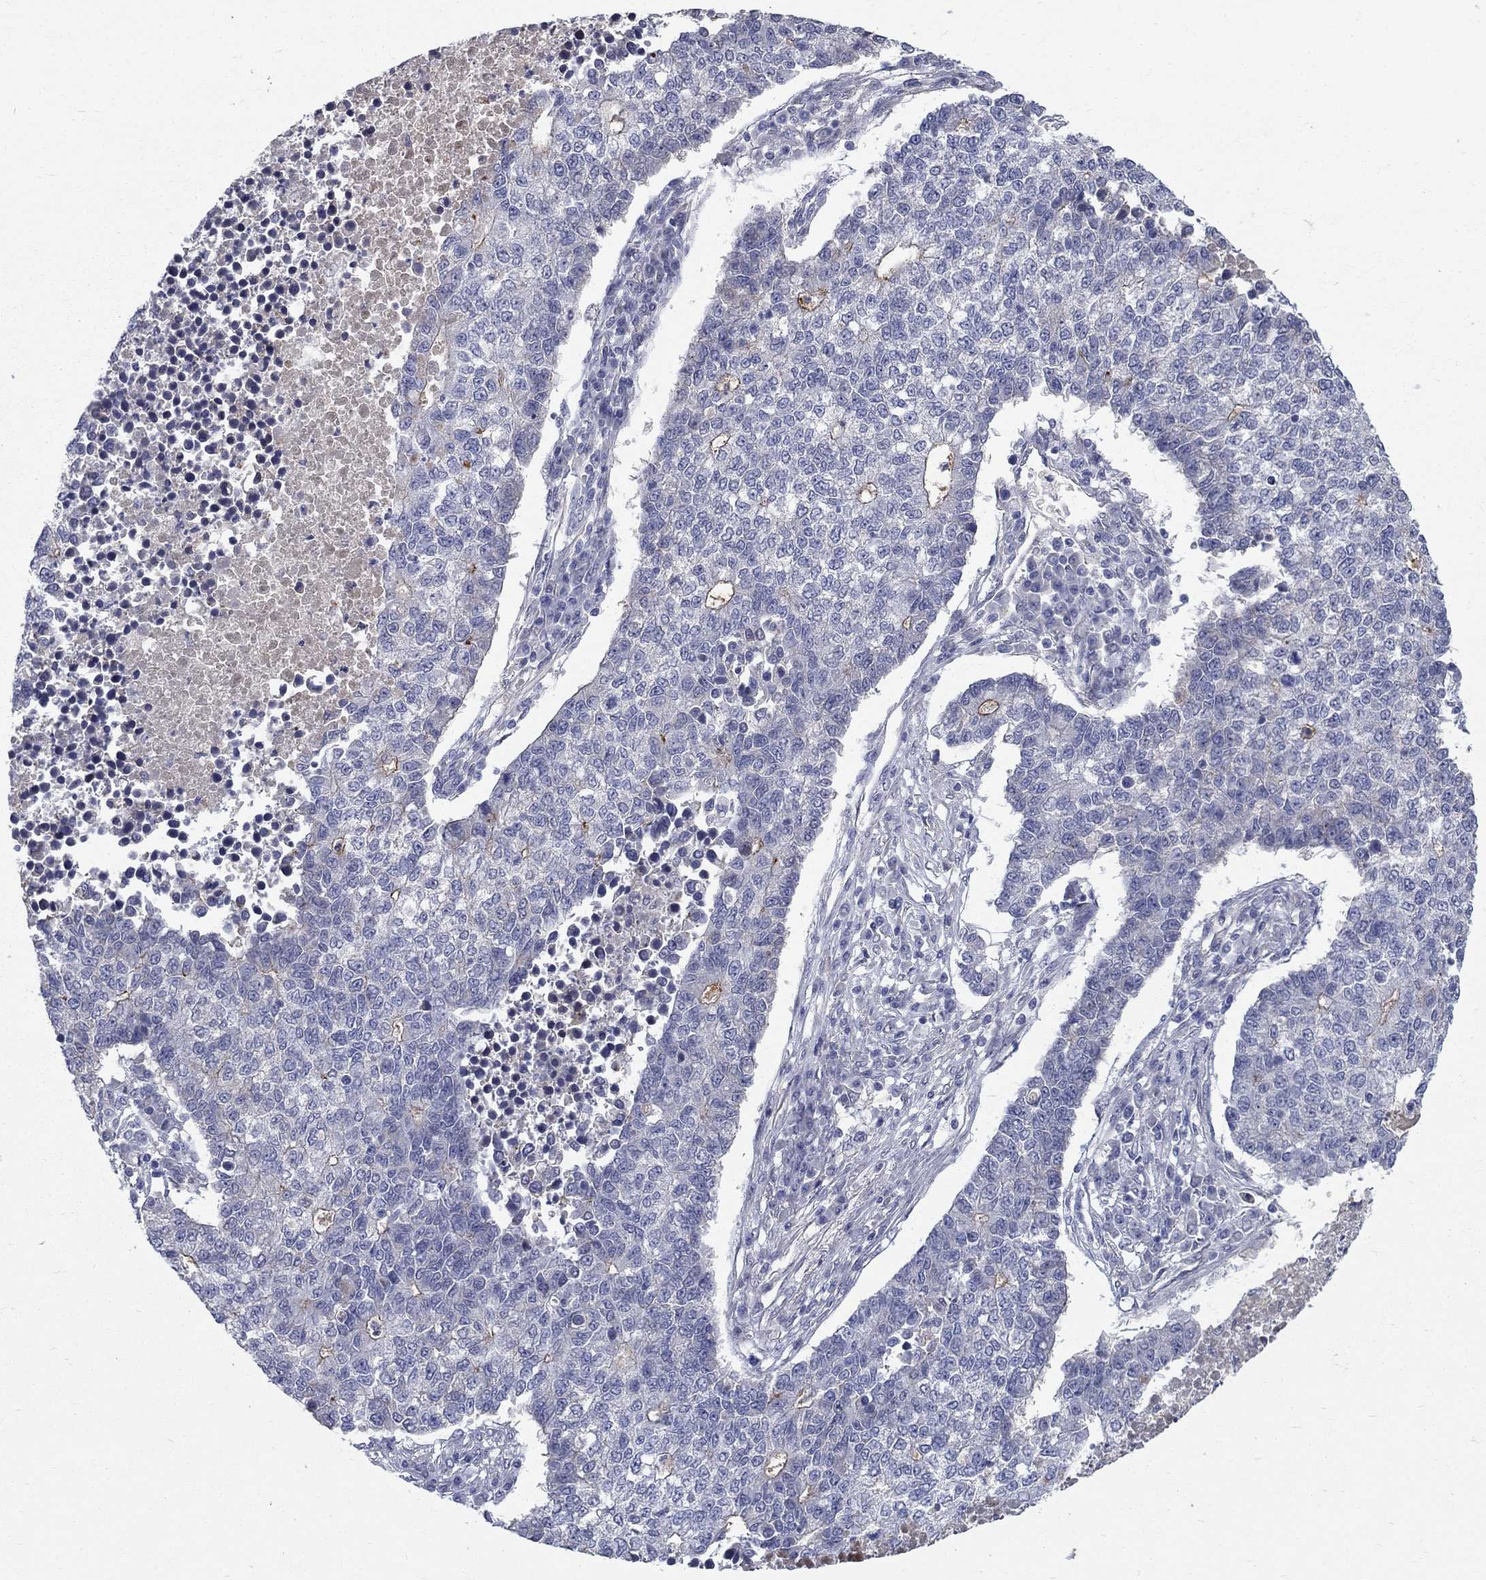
{"staining": {"intensity": "moderate", "quantity": "<25%", "location": "cytoplasmic/membranous"}, "tissue": "lung cancer", "cell_type": "Tumor cells", "image_type": "cancer", "snomed": [{"axis": "morphology", "description": "Adenocarcinoma, NOS"}, {"axis": "topography", "description": "Lung"}], "caption": "High-magnification brightfield microscopy of lung cancer stained with DAB (brown) and counterstained with hematoxylin (blue). tumor cells exhibit moderate cytoplasmic/membranous expression is seen in about<25% of cells.", "gene": "SLC1A1", "patient": {"sex": "male", "age": 57}}